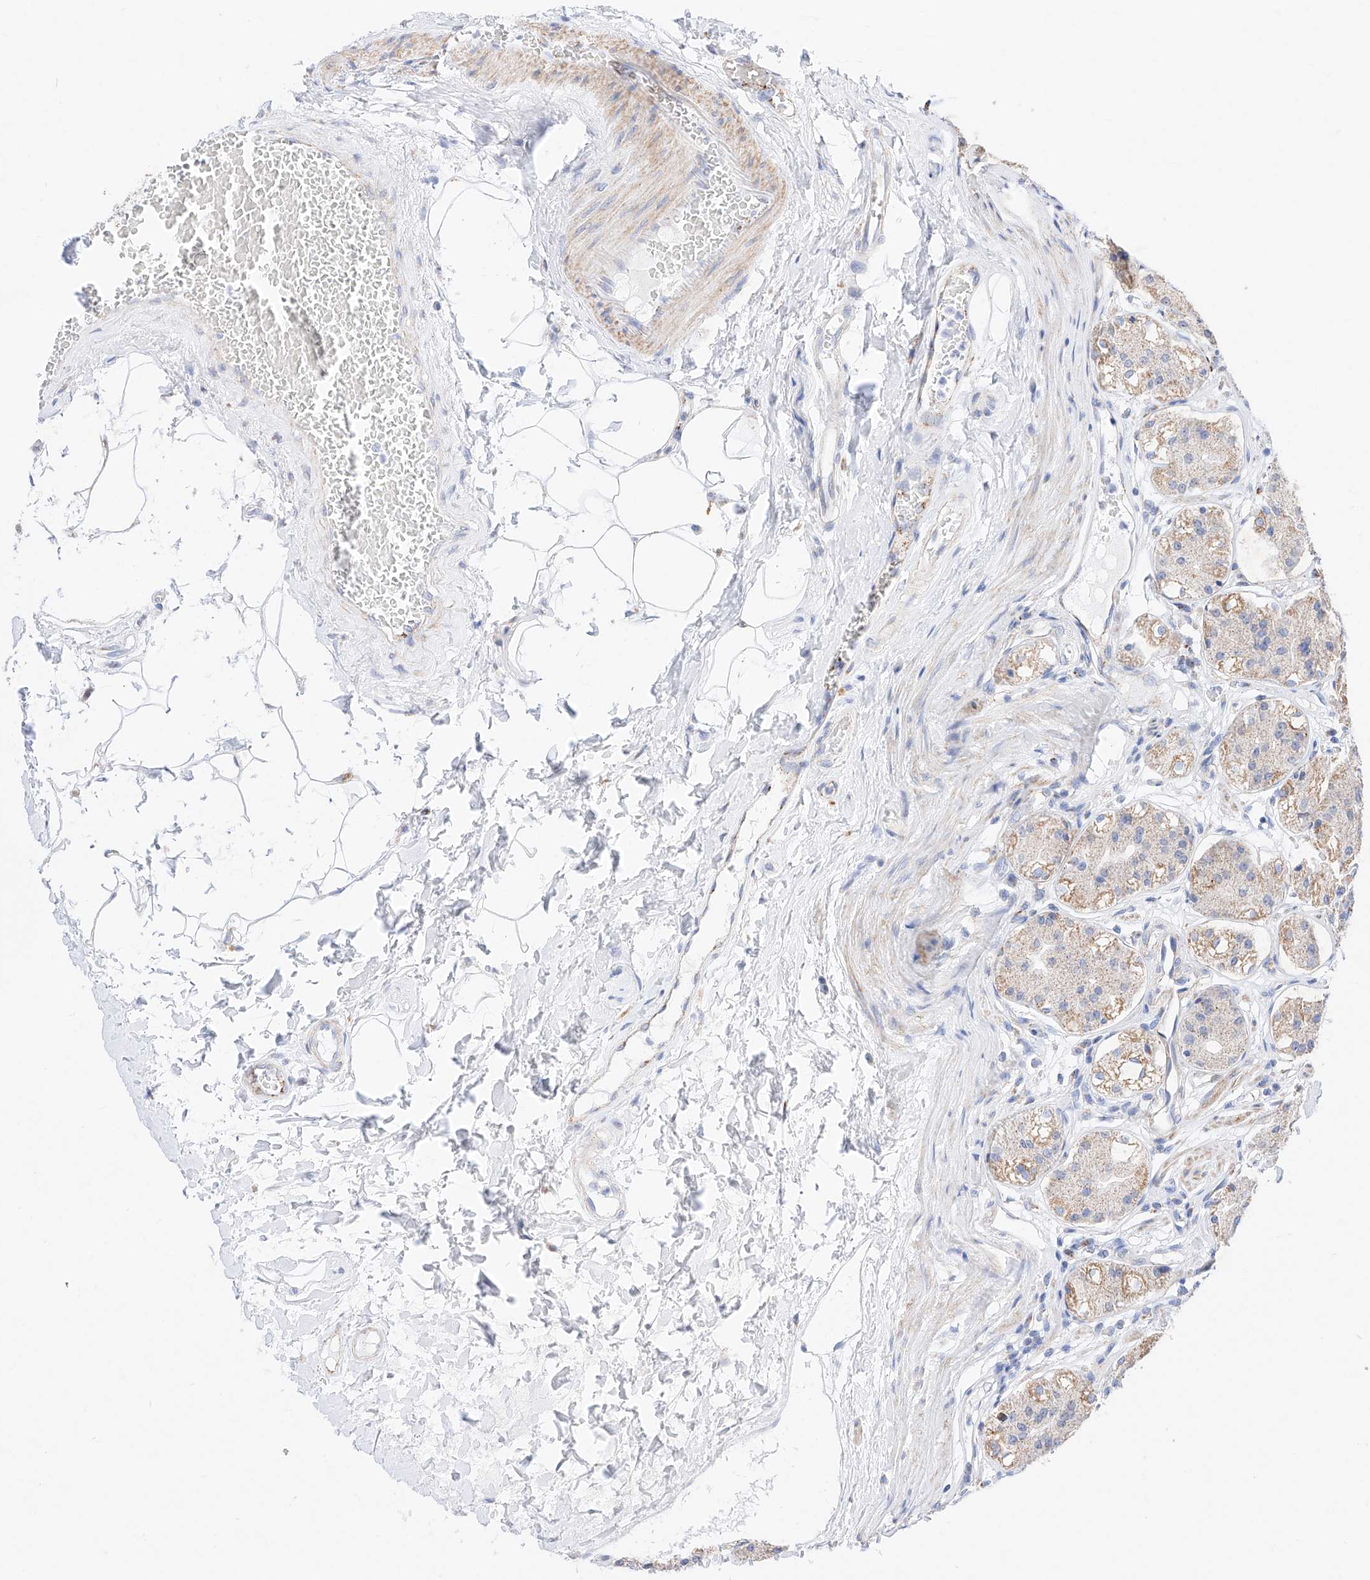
{"staining": {"intensity": "weak", "quantity": "<25%", "location": "cytoplasmic/membranous"}, "tissue": "stomach", "cell_type": "Glandular cells", "image_type": "normal", "snomed": [{"axis": "morphology", "description": "Normal tissue, NOS"}, {"axis": "topography", "description": "Stomach"}, {"axis": "topography", "description": "Stomach, lower"}], "caption": "This photomicrograph is of benign stomach stained with IHC to label a protein in brown with the nuclei are counter-stained blue. There is no staining in glandular cells.", "gene": "C6orf62", "patient": {"sex": "female", "age": 56}}